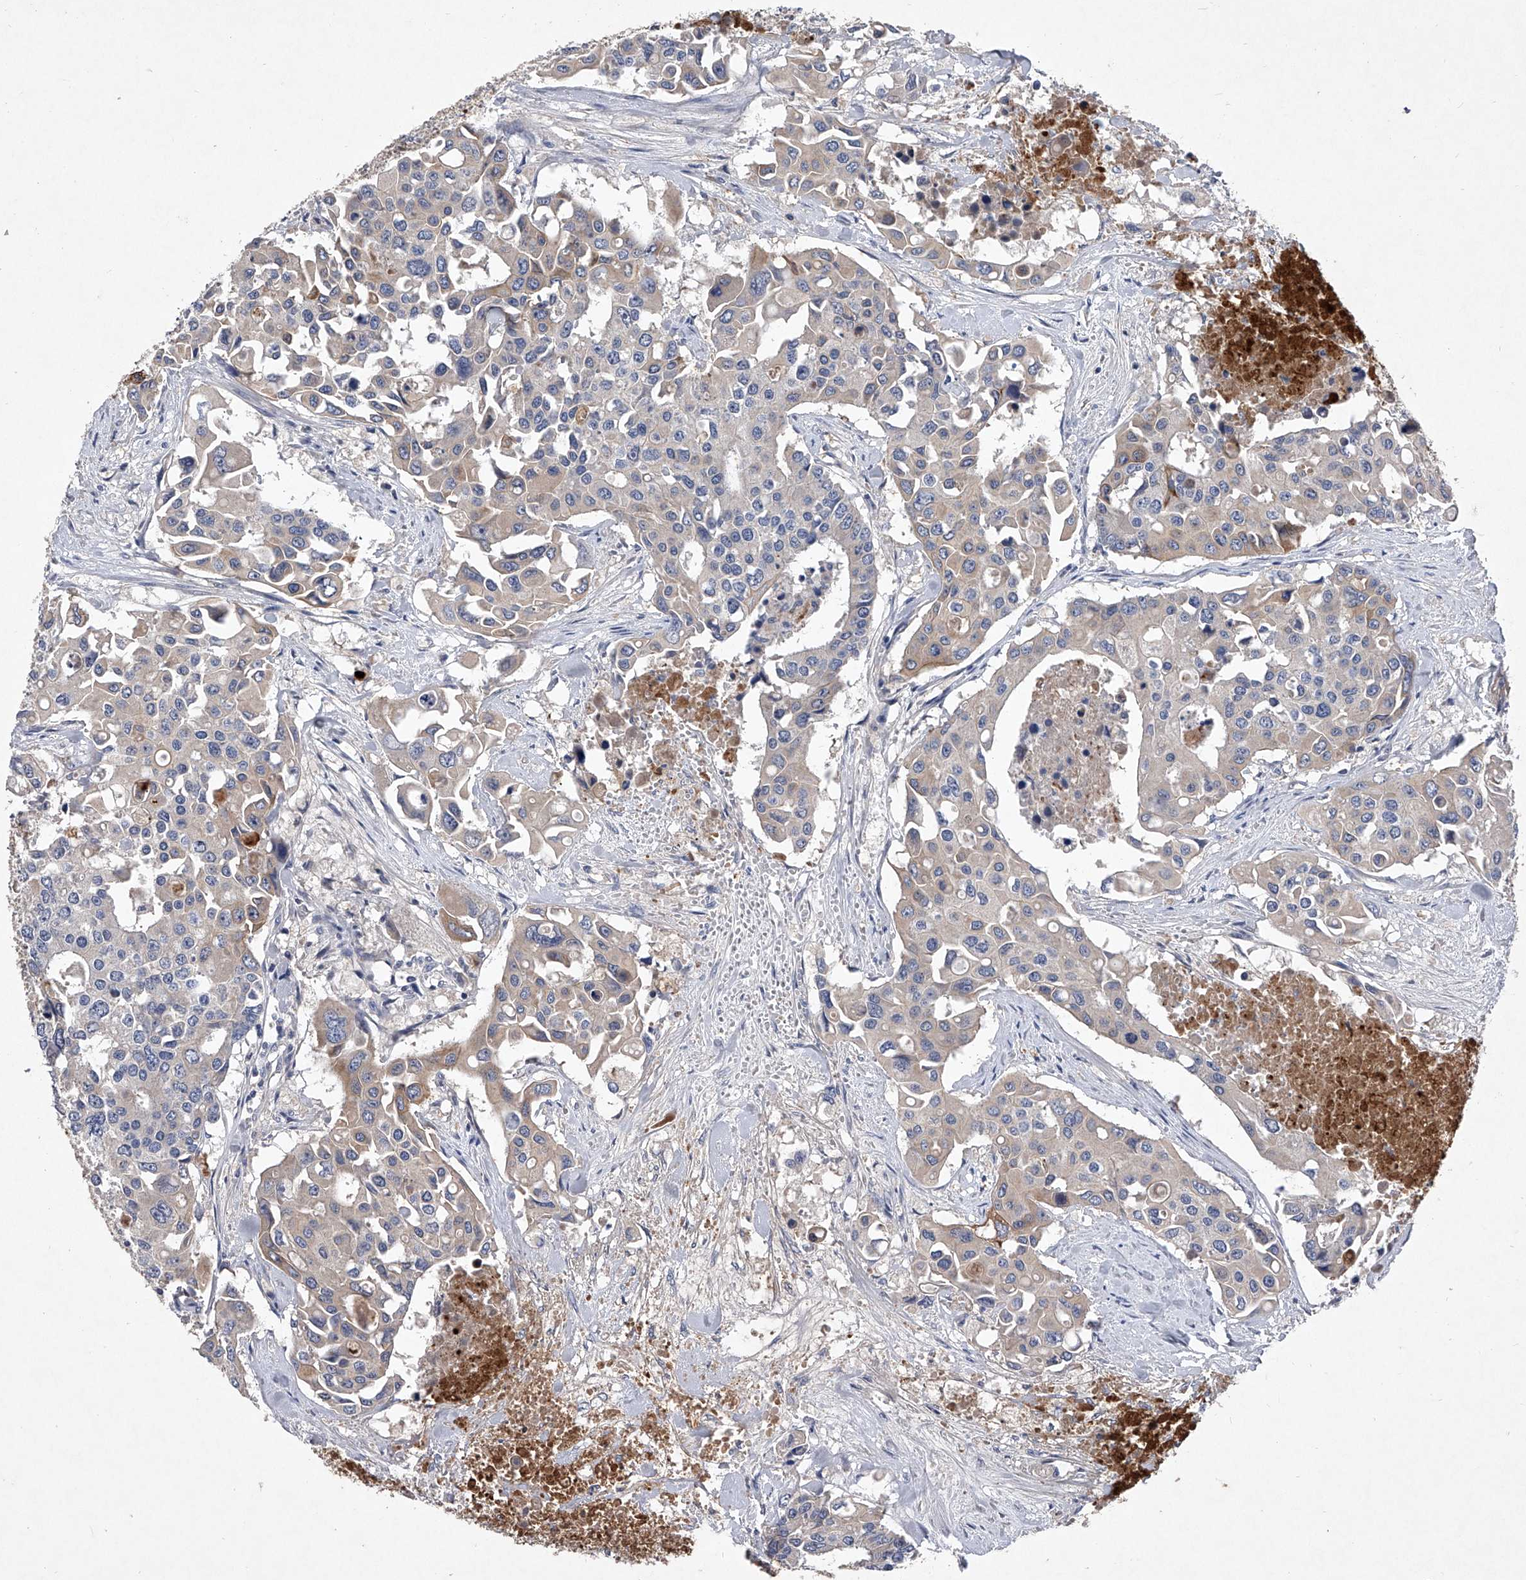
{"staining": {"intensity": "weak", "quantity": "<25%", "location": "cytoplasmic/membranous"}, "tissue": "colorectal cancer", "cell_type": "Tumor cells", "image_type": "cancer", "snomed": [{"axis": "morphology", "description": "Adenocarcinoma, NOS"}, {"axis": "topography", "description": "Colon"}], "caption": "This is an immunohistochemistry (IHC) photomicrograph of human colorectal adenocarcinoma. There is no expression in tumor cells.", "gene": "C5", "patient": {"sex": "male", "age": 77}}